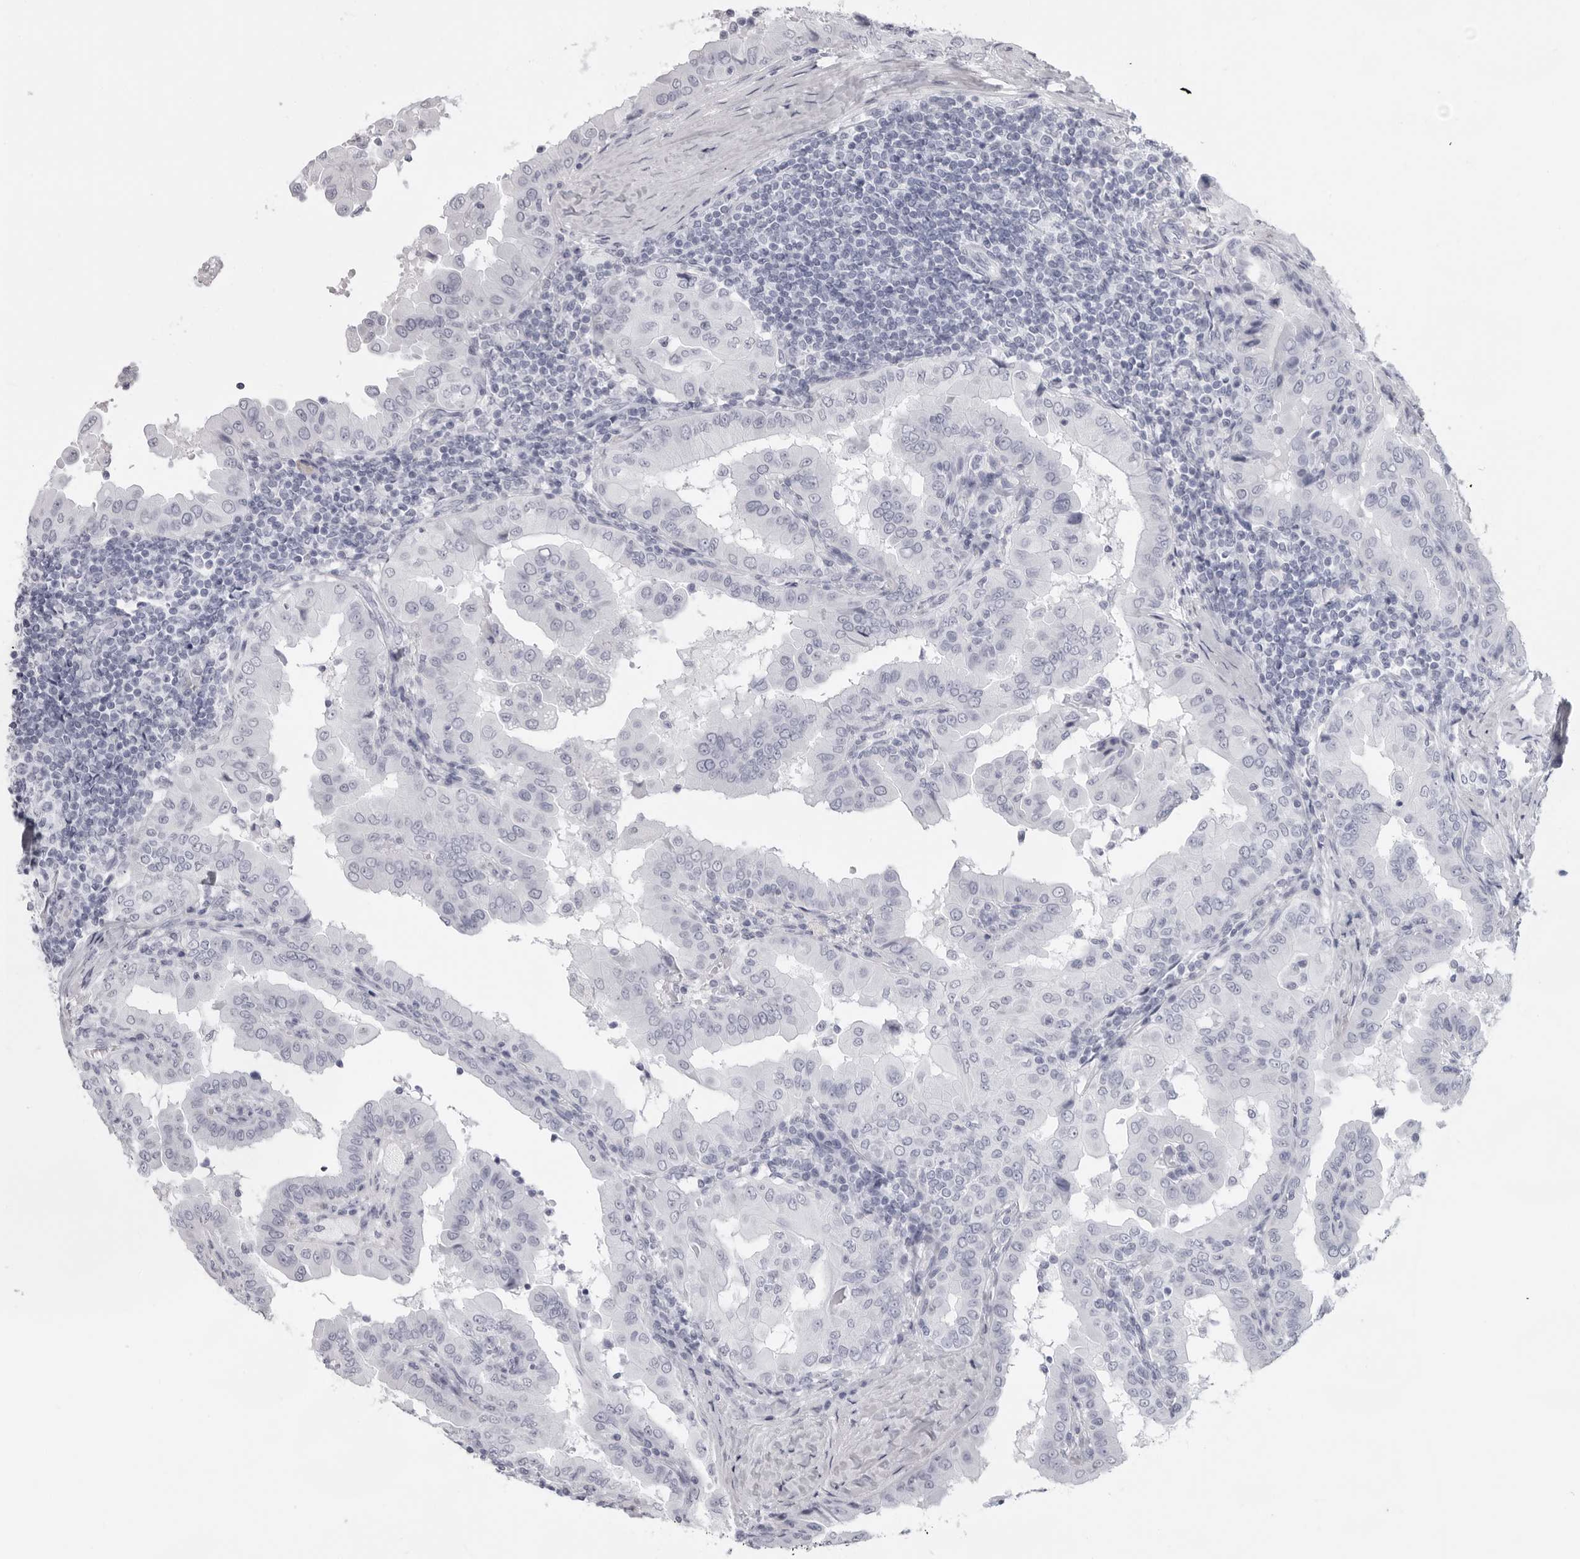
{"staining": {"intensity": "negative", "quantity": "none", "location": "none"}, "tissue": "thyroid cancer", "cell_type": "Tumor cells", "image_type": "cancer", "snomed": [{"axis": "morphology", "description": "Papillary adenocarcinoma, NOS"}, {"axis": "topography", "description": "Thyroid gland"}], "caption": "Tumor cells show no significant positivity in thyroid cancer (papillary adenocarcinoma).", "gene": "SRGAP2", "patient": {"sex": "male", "age": 33}}